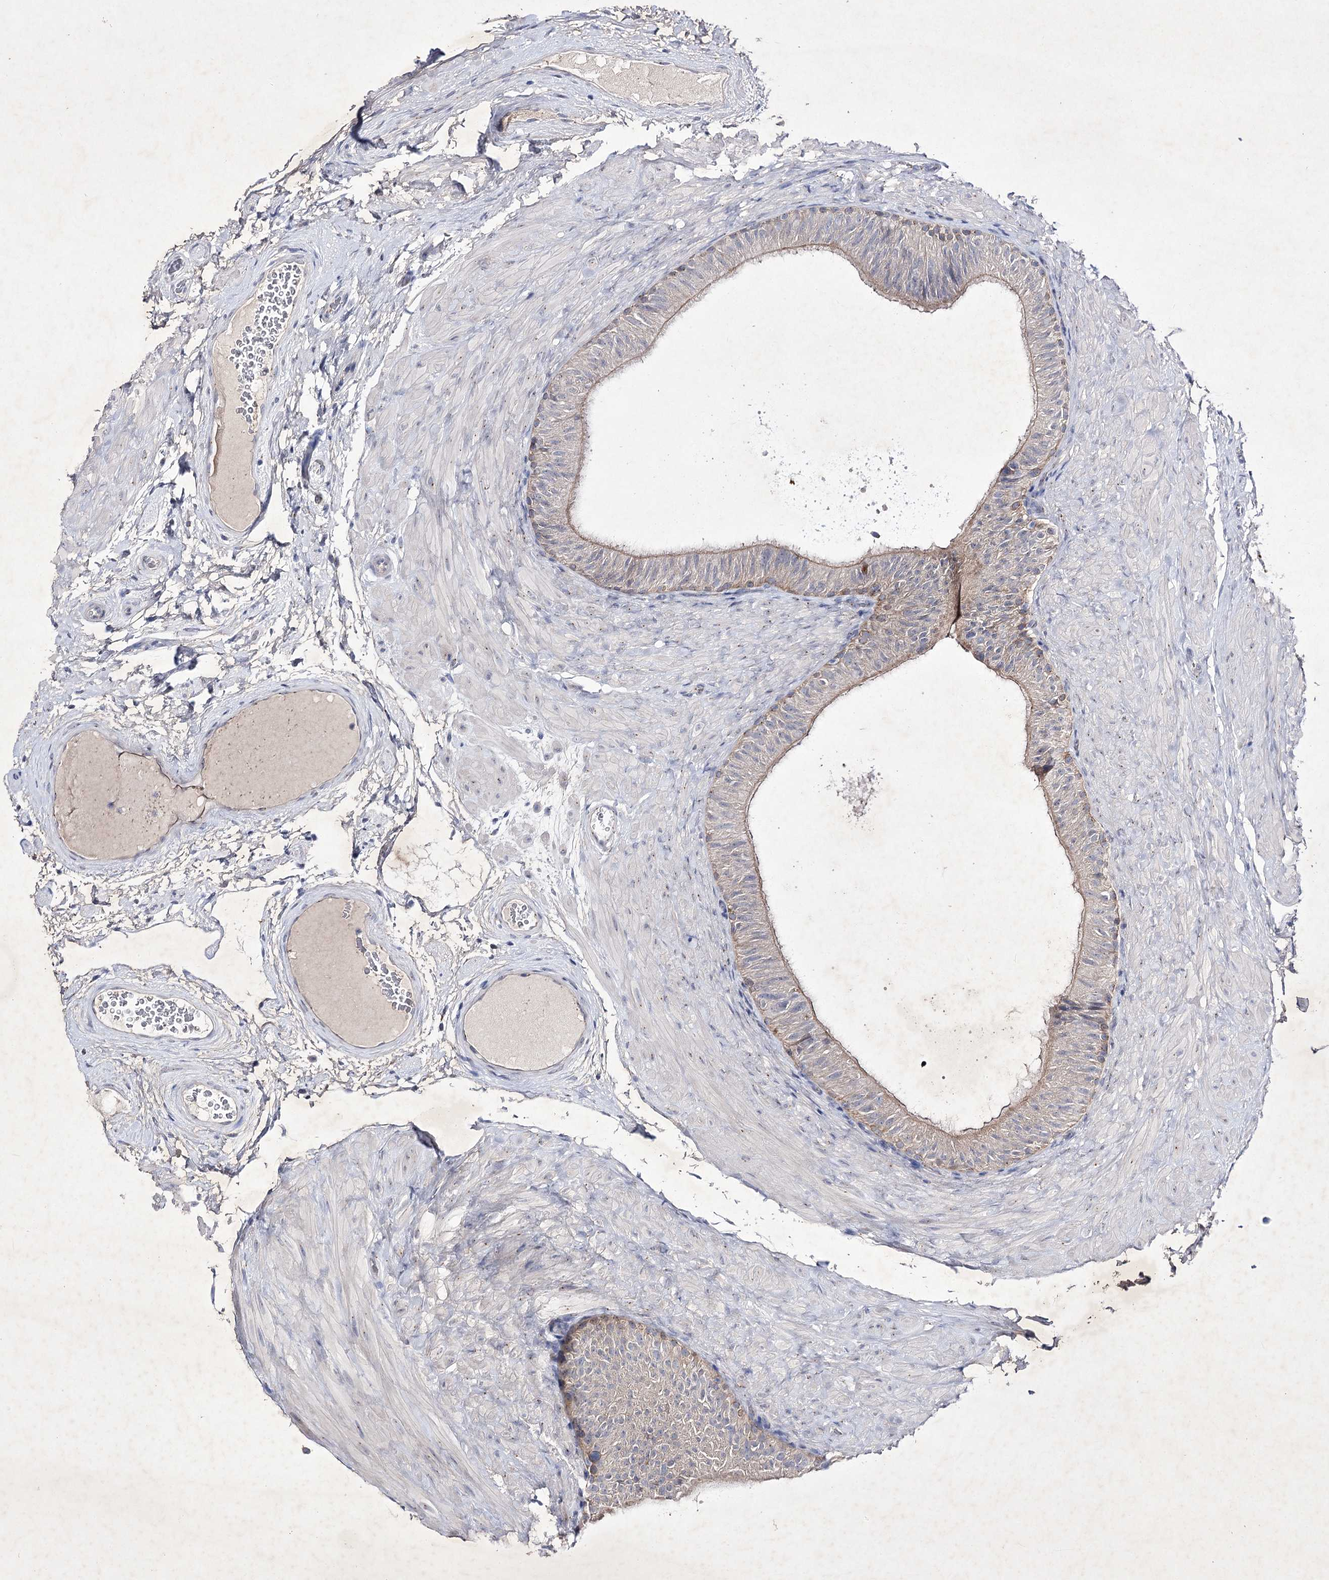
{"staining": {"intensity": "negative", "quantity": "none", "location": "none"}, "tissue": "epididymis", "cell_type": "Glandular cells", "image_type": "normal", "snomed": [{"axis": "morphology", "description": "Normal tissue, NOS"}, {"axis": "topography", "description": "Epididymis"}], "caption": "High power microscopy histopathology image of an immunohistochemistry histopathology image of benign epididymis, revealing no significant positivity in glandular cells.", "gene": "COX15", "patient": {"sex": "male", "age": 49}}